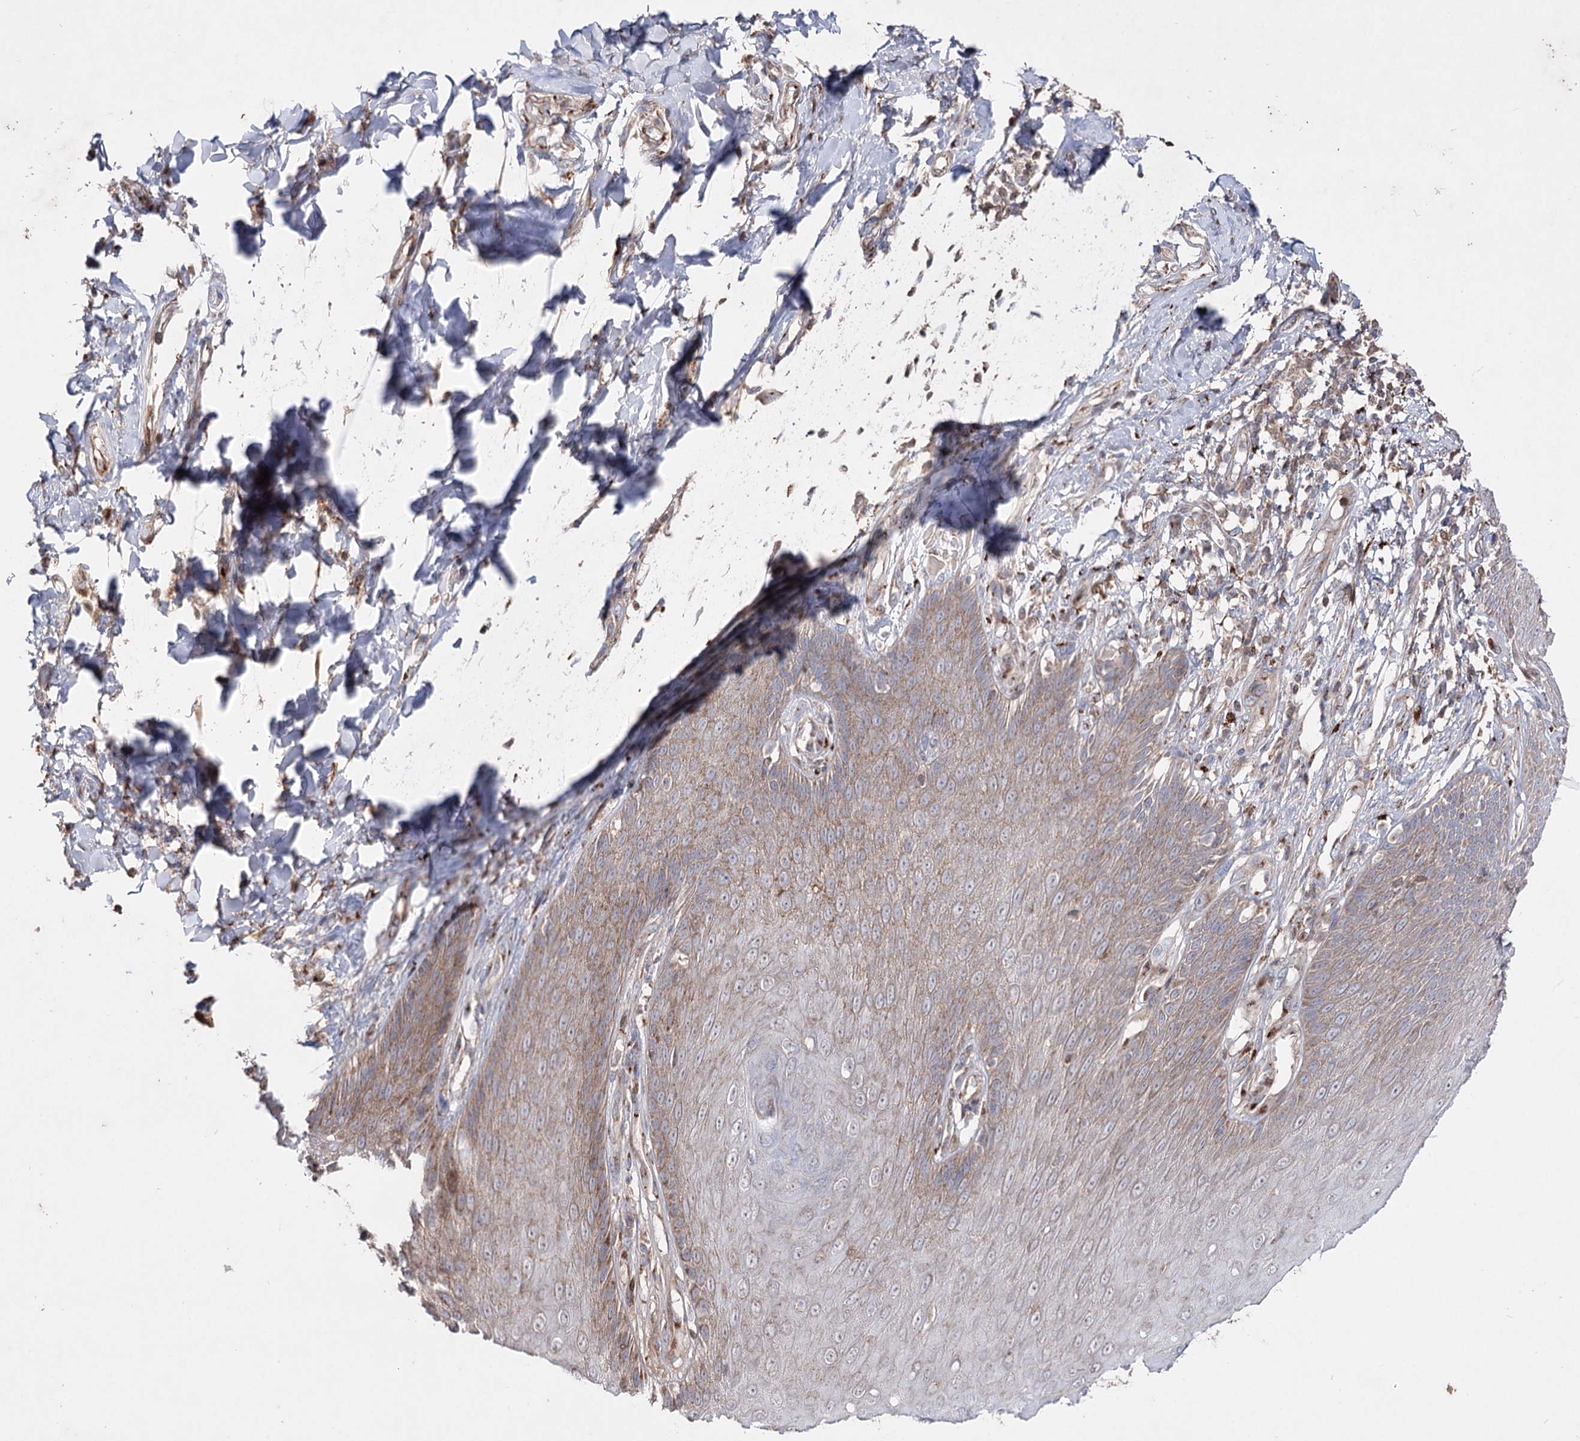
{"staining": {"intensity": "strong", "quantity": "25%-75%", "location": "cytoplasmic/membranous"}, "tissue": "skin", "cell_type": "Epidermal cells", "image_type": "normal", "snomed": [{"axis": "morphology", "description": "Normal tissue, NOS"}, {"axis": "topography", "description": "Anal"}], "caption": "The histopathology image exhibits a brown stain indicating the presence of a protein in the cytoplasmic/membranous of epidermal cells in skin. (DAB = brown stain, brightfield microscopy at high magnification).", "gene": "ARHGAP20", "patient": {"sex": "male", "age": 69}}